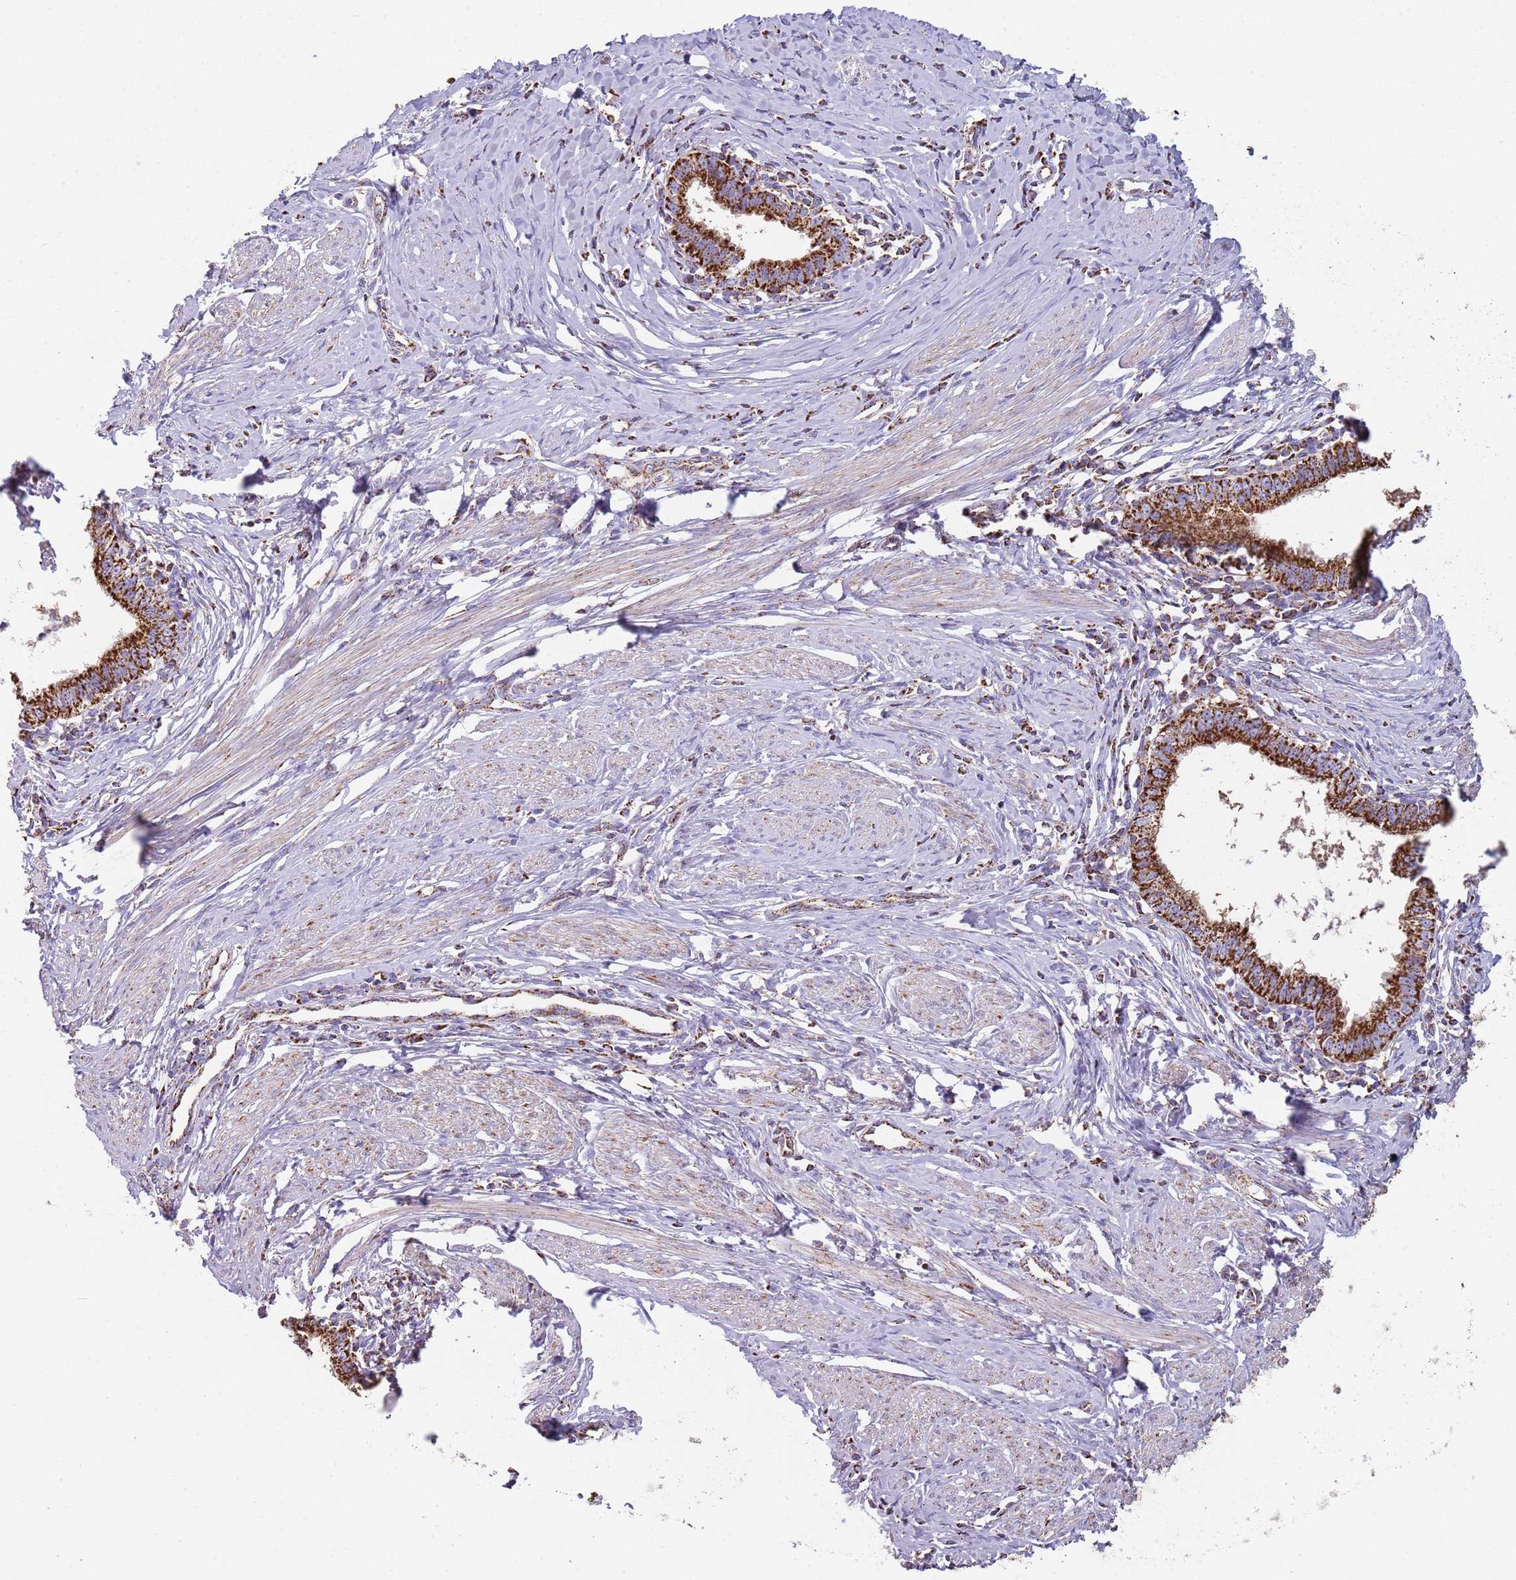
{"staining": {"intensity": "strong", "quantity": ">75%", "location": "cytoplasmic/membranous"}, "tissue": "cervical cancer", "cell_type": "Tumor cells", "image_type": "cancer", "snomed": [{"axis": "morphology", "description": "Adenocarcinoma, NOS"}, {"axis": "topography", "description": "Cervix"}], "caption": "Immunohistochemical staining of human cervical cancer (adenocarcinoma) shows high levels of strong cytoplasmic/membranous expression in about >75% of tumor cells.", "gene": "TTLL1", "patient": {"sex": "female", "age": 36}}